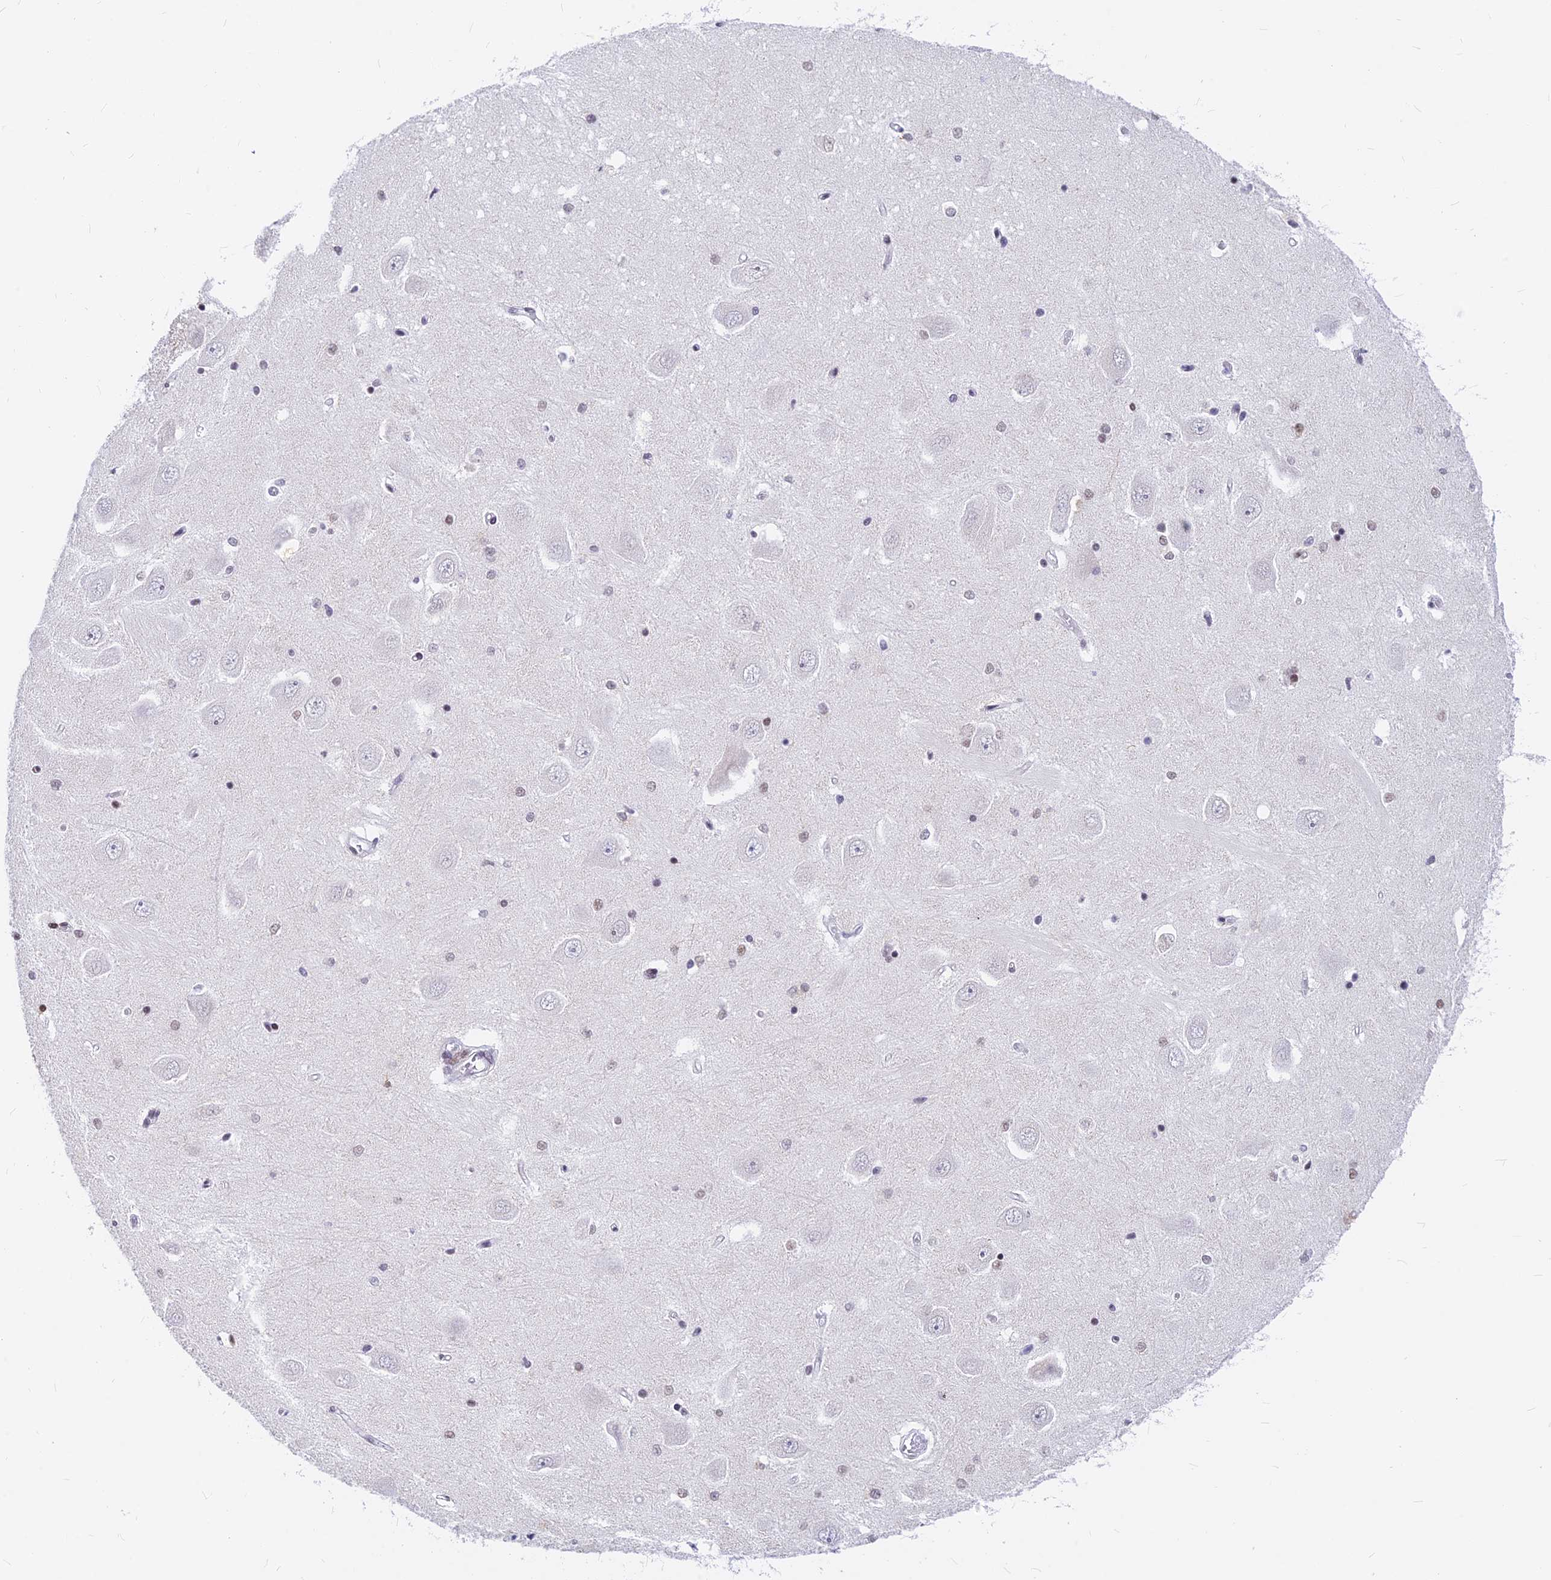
{"staining": {"intensity": "weak", "quantity": "25%-75%", "location": "nuclear"}, "tissue": "hippocampus", "cell_type": "Glial cells", "image_type": "normal", "snomed": [{"axis": "morphology", "description": "Normal tissue, NOS"}, {"axis": "topography", "description": "Hippocampus"}], "caption": "The histopathology image shows staining of normal hippocampus, revealing weak nuclear protein expression (brown color) within glial cells.", "gene": "KCTD13", "patient": {"sex": "male", "age": 45}}